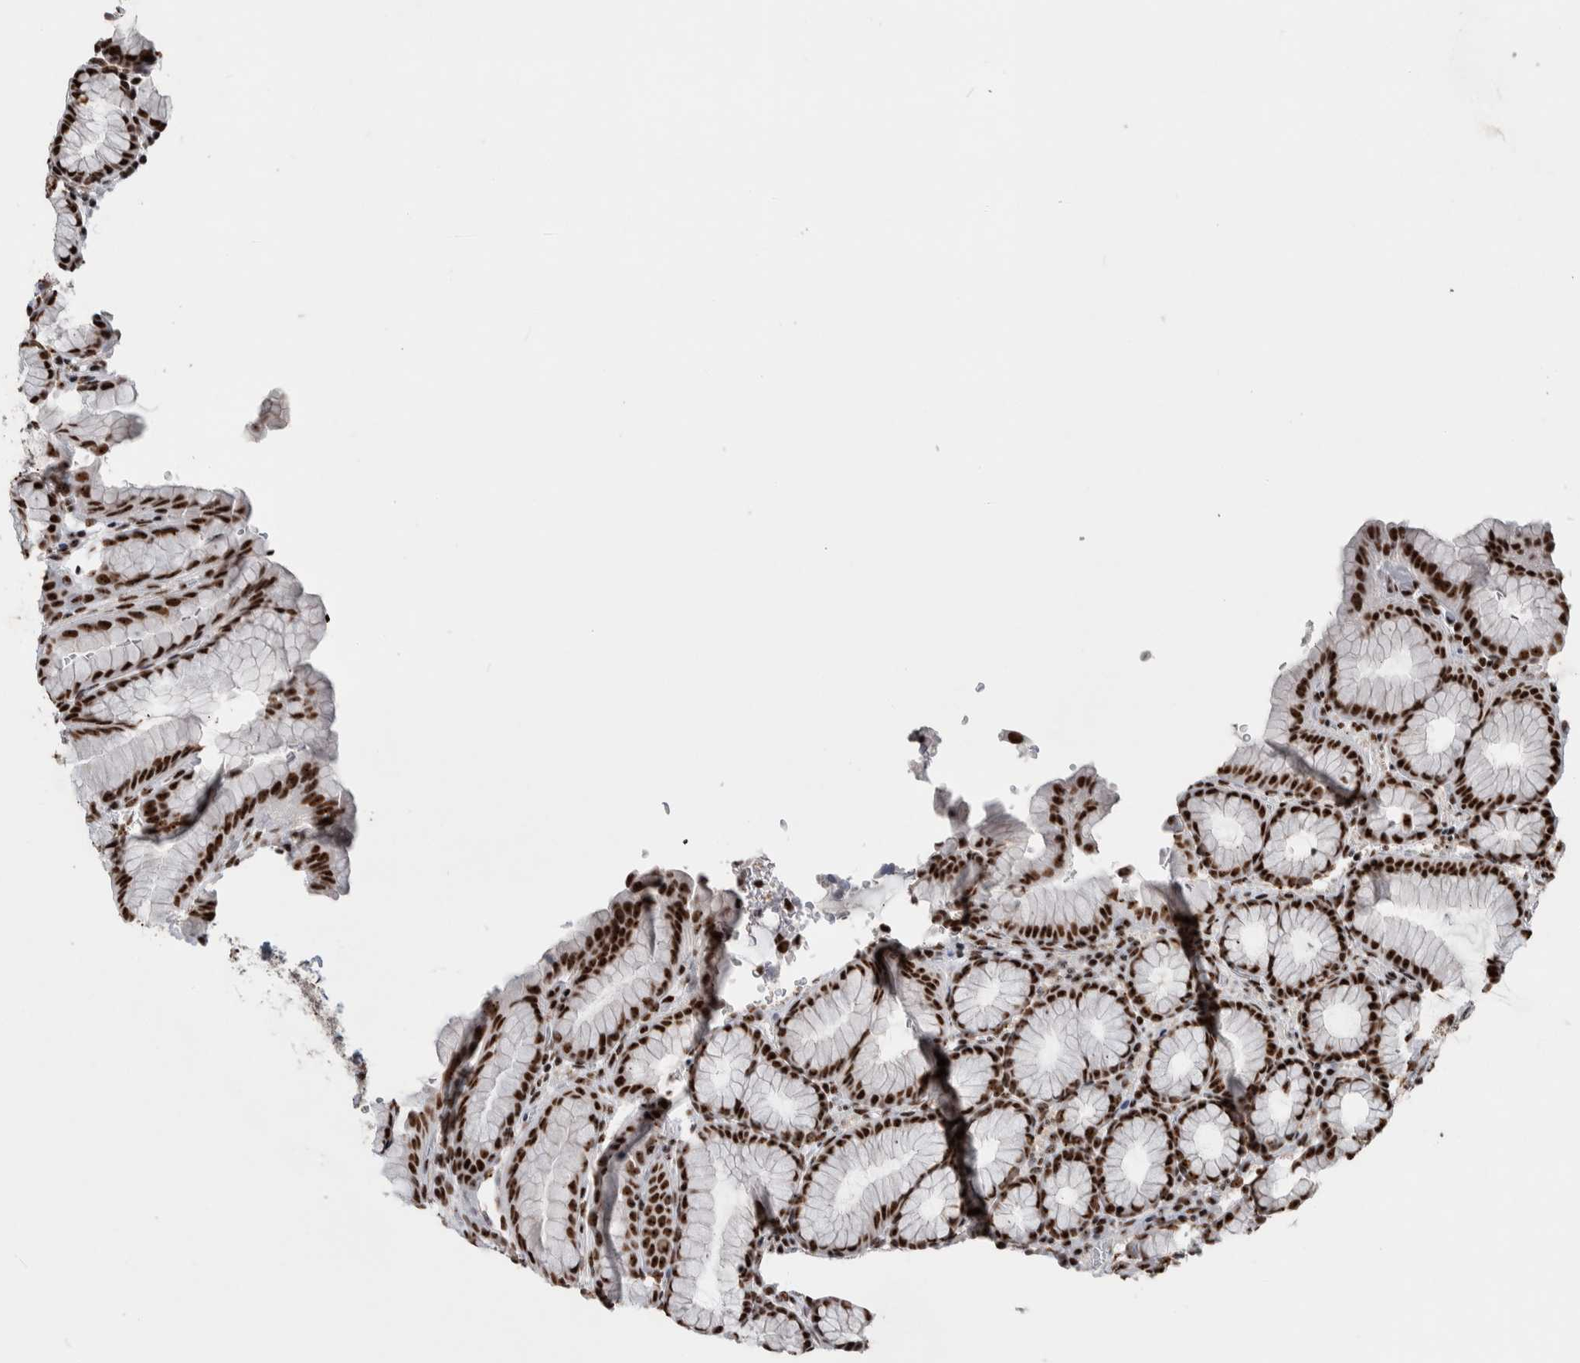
{"staining": {"intensity": "strong", "quantity": ">75%", "location": "nuclear"}, "tissue": "stomach", "cell_type": "Glandular cells", "image_type": "normal", "snomed": [{"axis": "morphology", "description": "Normal tissue, NOS"}, {"axis": "topography", "description": "Stomach"}], "caption": "Immunohistochemistry (IHC) of benign human stomach reveals high levels of strong nuclear expression in about >75% of glandular cells.", "gene": "NCL", "patient": {"sex": "male", "age": 42}}